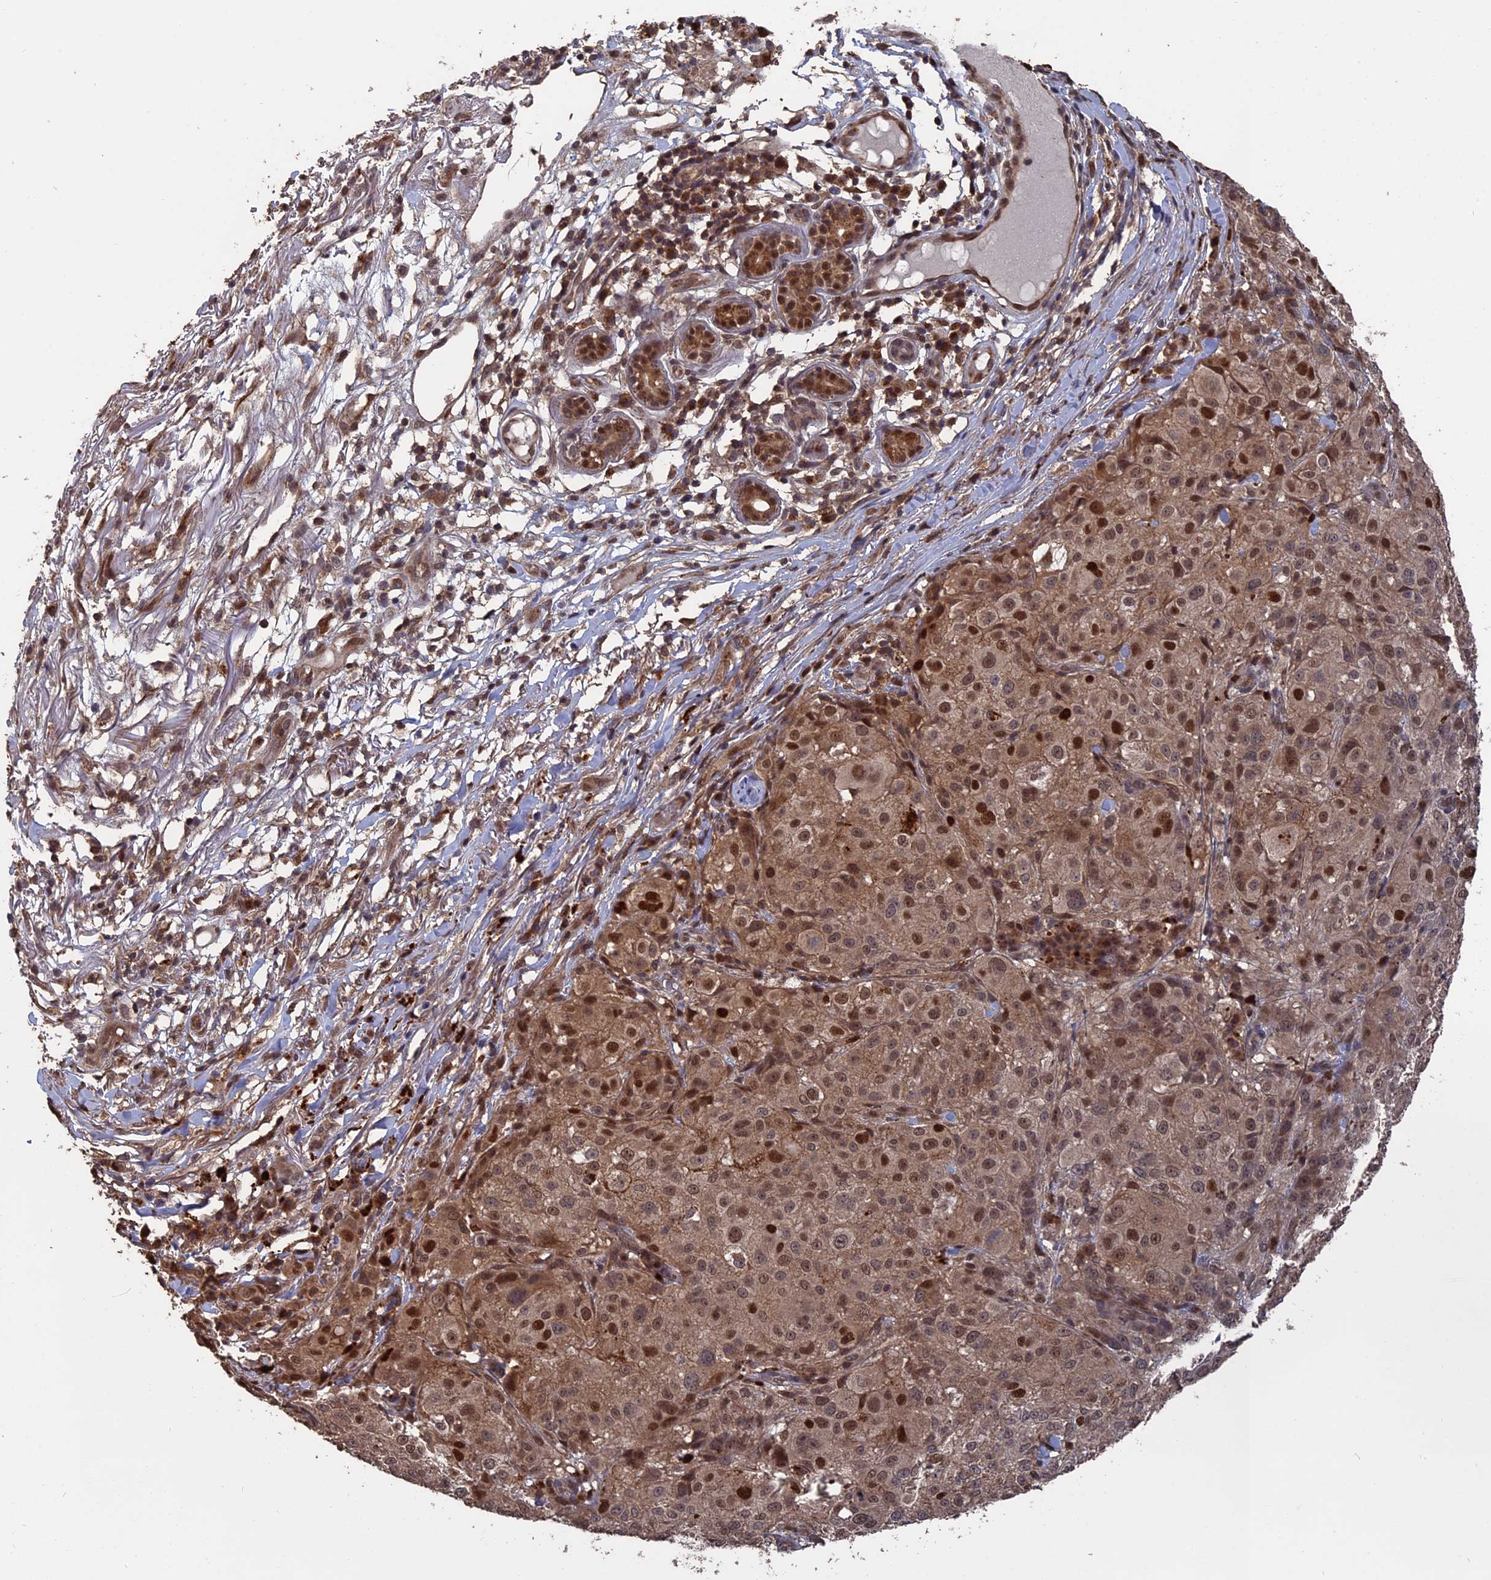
{"staining": {"intensity": "moderate", "quantity": ">75%", "location": "nuclear"}, "tissue": "melanoma", "cell_type": "Tumor cells", "image_type": "cancer", "snomed": [{"axis": "morphology", "description": "Necrosis, NOS"}, {"axis": "morphology", "description": "Malignant melanoma, NOS"}, {"axis": "topography", "description": "Skin"}], "caption": "This photomicrograph displays IHC staining of melanoma, with medium moderate nuclear positivity in approximately >75% of tumor cells.", "gene": "MYBL2", "patient": {"sex": "female", "age": 87}}